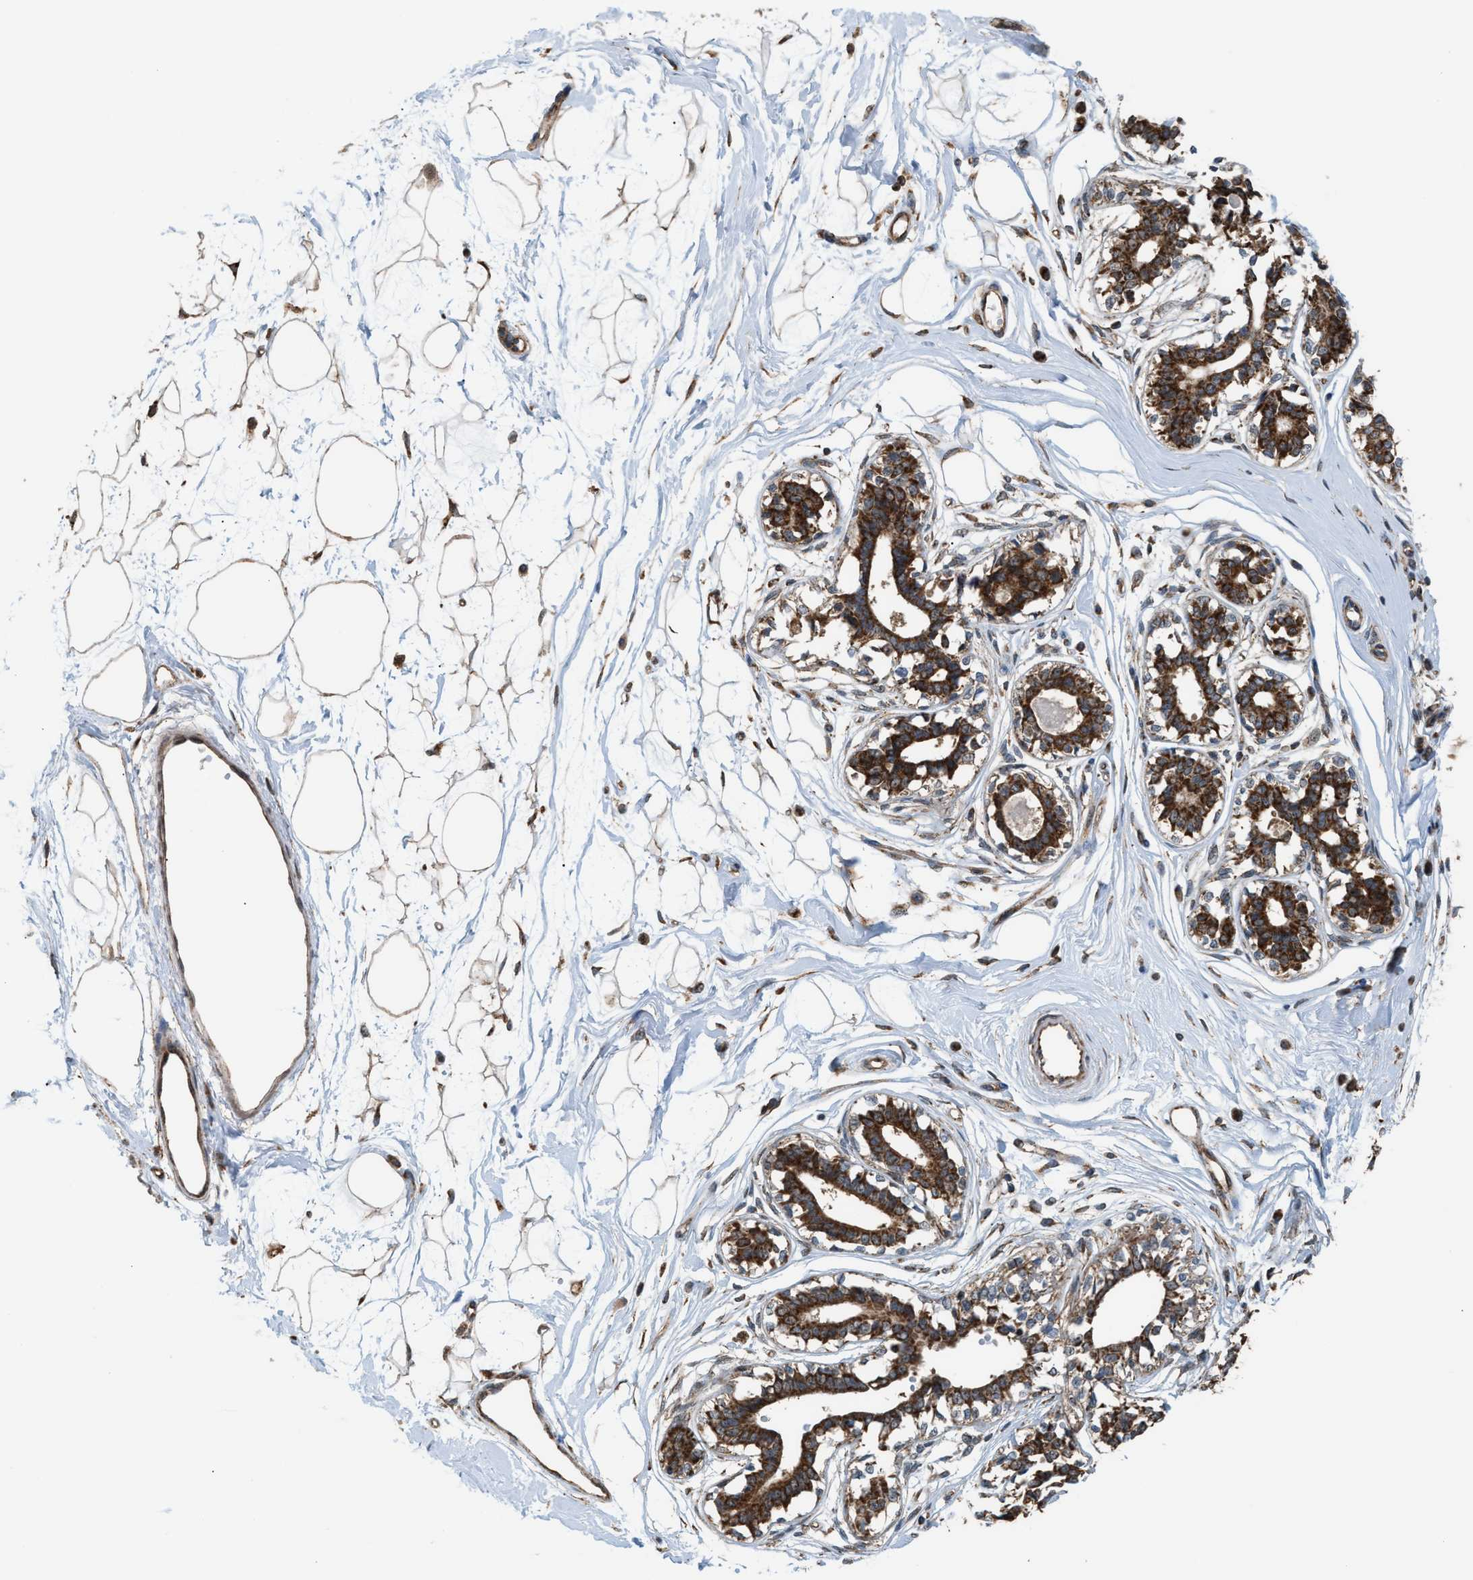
{"staining": {"intensity": "strong", "quantity": ">75%", "location": "cytoplasmic/membranous"}, "tissue": "breast", "cell_type": "Adipocytes", "image_type": "normal", "snomed": [{"axis": "morphology", "description": "Normal tissue, NOS"}, {"axis": "topography", "description": "Breast"}], "caption": "Unremarkable breast demonstrates strong cytoplasmic/membranous expression in approximately >75% of adipocytes, visualized by immunohistochemistry. Ihc stains the protein in brown and the nuclei are stained blue.", "gene": "SGSM2", "patient": {"sex": "female", "age": 45}}